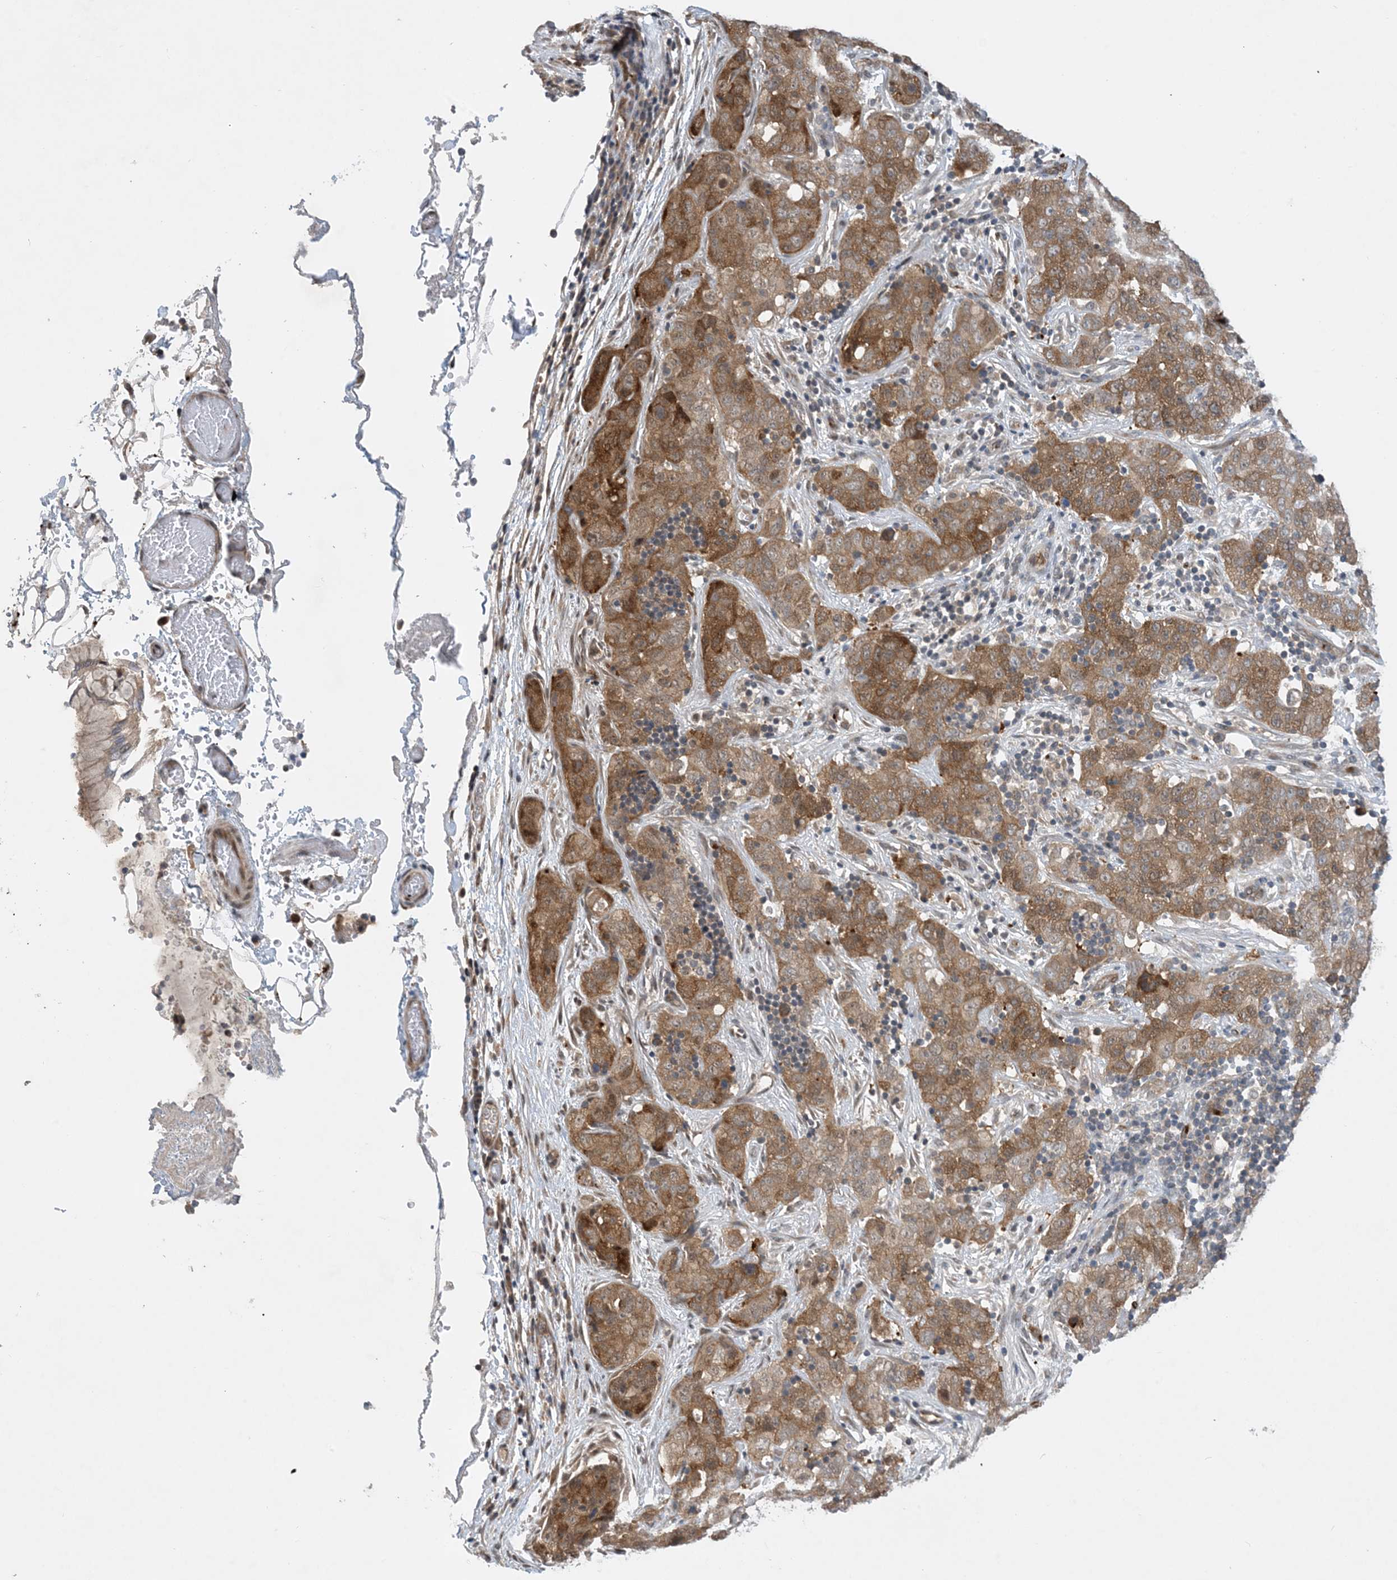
{"staining": {"intensity": "moderate", "quantity": ">75%", "location": "cytoplasmic/membranous"}, "tissue": "stomach cancer", "cell_type": "Tumor cells", "image_type": "cancer", "snomed": [{"axis": "morphology", "description": "Normal tissue, NOS"}, {"axis": "morphology", "description": "Adenocarcinoma, NOS"}, {"axis": "topography", "description": "Lymph node"}, {"axis": "topography", "description": "Stomach"}], "caption": "High-power microscopy captured an IHC image of stomach cancer, revealing moderate cytoplasmic/membranous expression in approximately >75% of tumor cells. (brown staining indicates protein expression, while blue staining denotes nuclei).", "gene": "TINAG", "patient": {"sex": "male", "age": 48}}